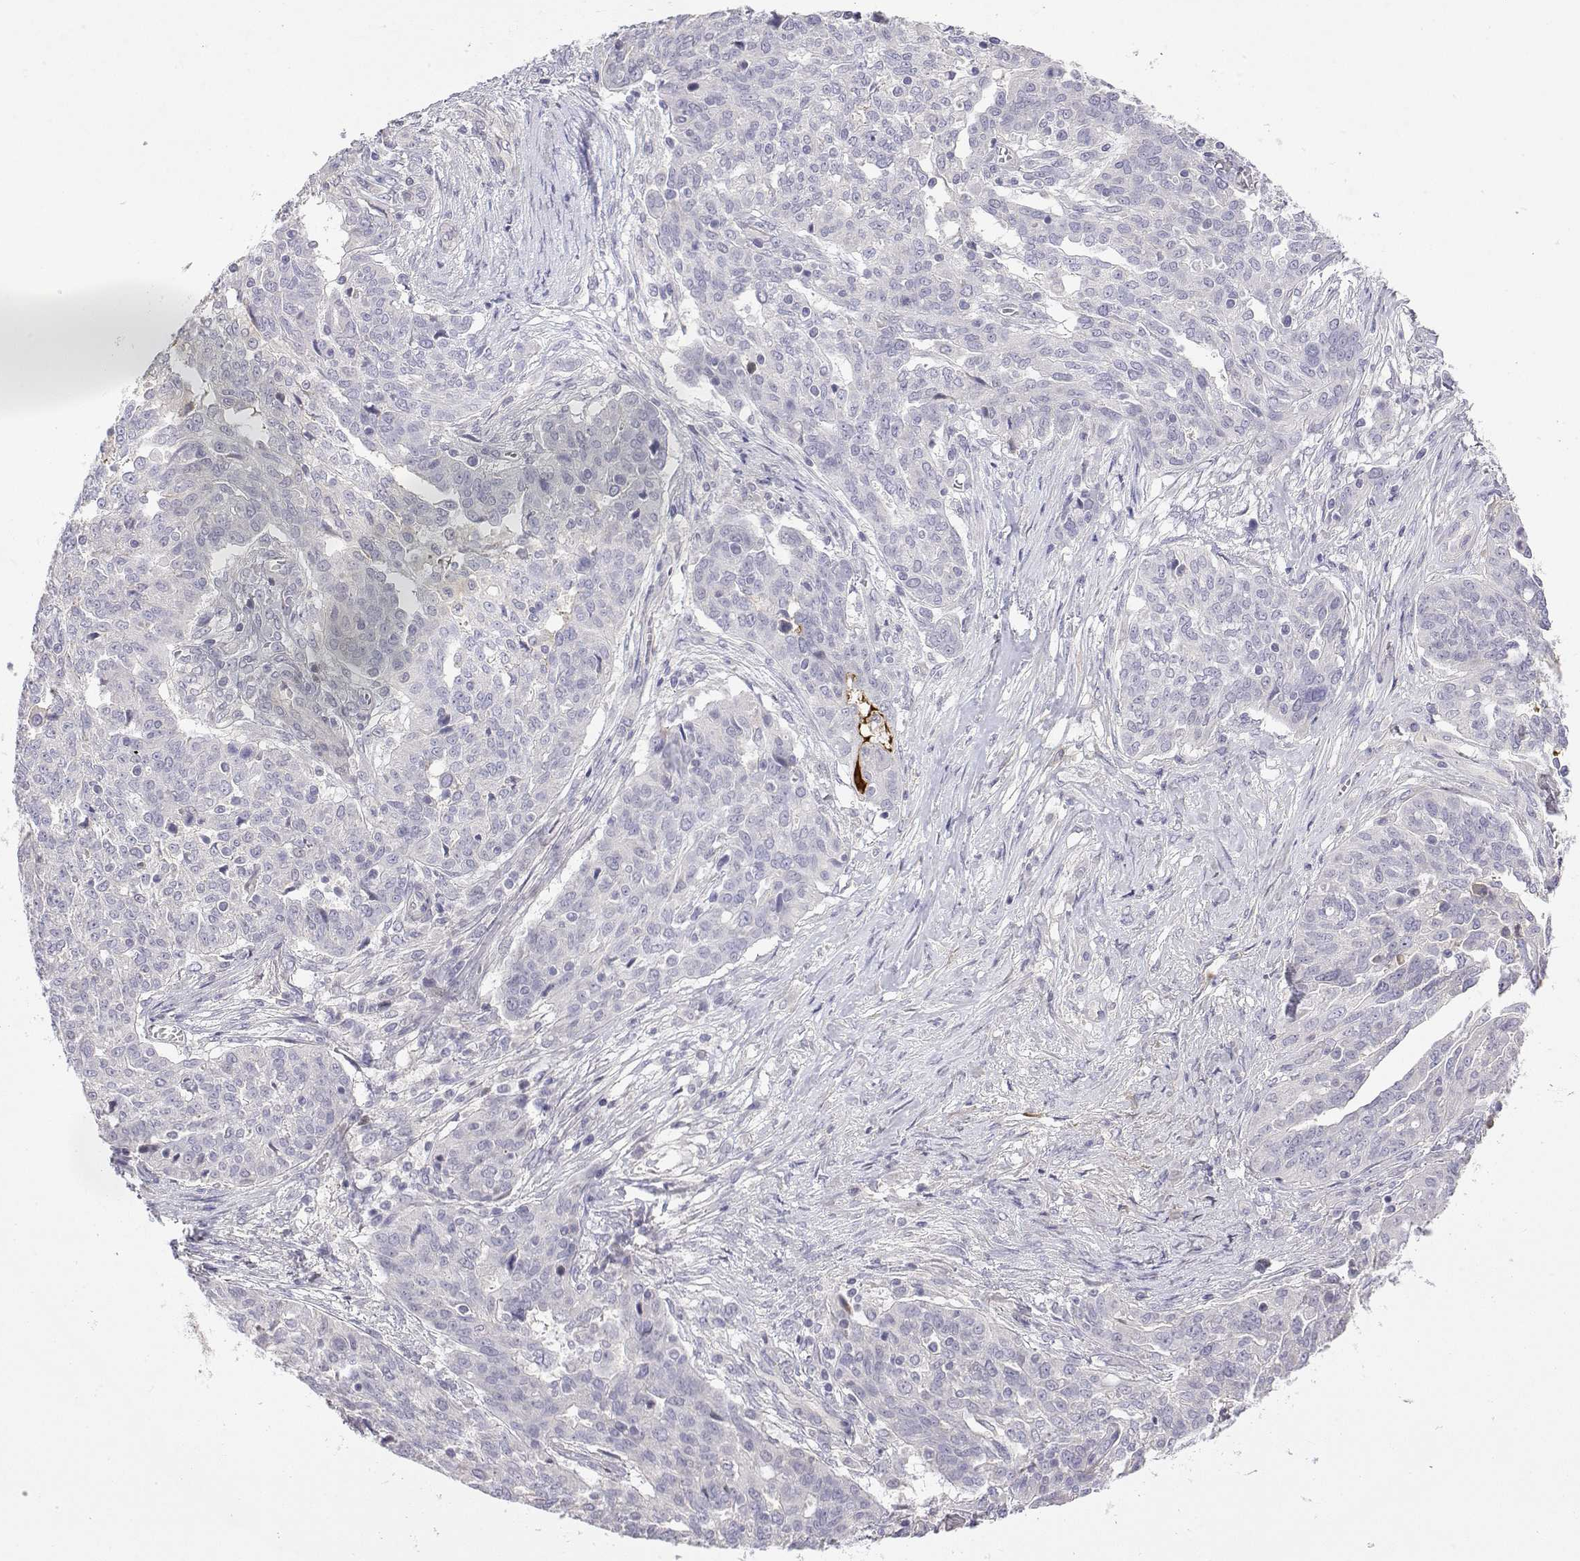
{"staining": {"intensity": "negative", "quantity": "none", "location": "none"}, "tissue": "ovarian cancer", "cell_type": "Tumor cells", "image_type": "cancer", "snomed": [{"axis": "morphology", "description": "Cystadenocarcinoma, serous, NOS"}, {"axis": "topography", "description": "Ovary"}], "caption": "A photomicrograph of ovarian cancer (serous cystadenocarcinoma) stained for a protein demonstrates no brown staining in tumor cells.", "gene": "GGACT", "patient": {"sex": "female", "age": 67}}